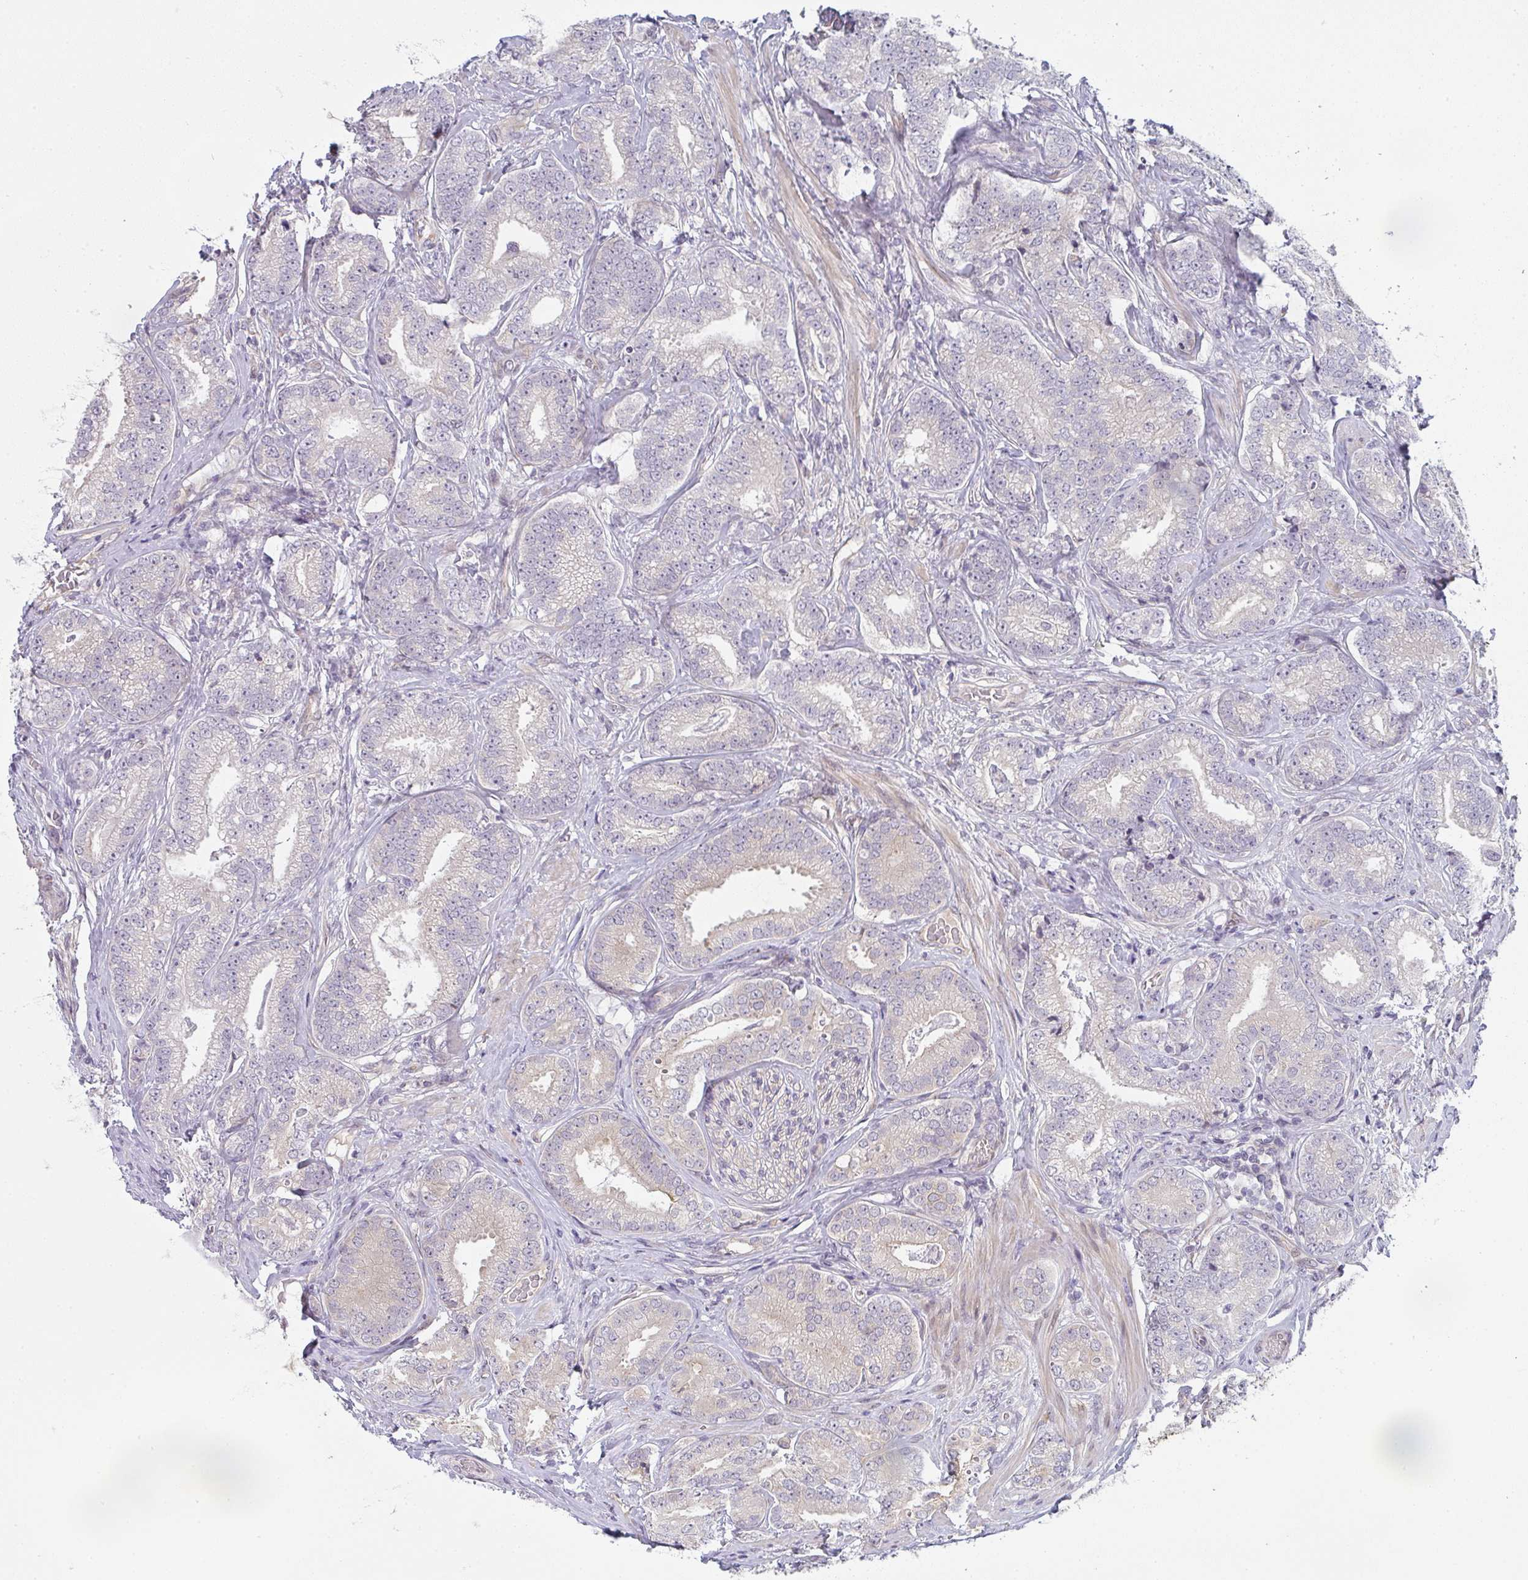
{"staining": {"intensity": "weak", "quantity": "<25%", "location": "cytoplasmic/membranous"}, "tissue": "prostate cancer", "cell_type": "Tumor cells", "image_type": "cancer", "snomed": [{"axis": "morphology", "description": "Adenocarcinoma, Low grade"}, {"axis": "topography", "description": "Prostate"}], "caption": "There is no significant expression in tumor cells of prostate cancer. (DAB IHC with hematoxylin counter stain).", "gene": "TNFRSF10A", "patient": {"sex": "male", "age": 63}}